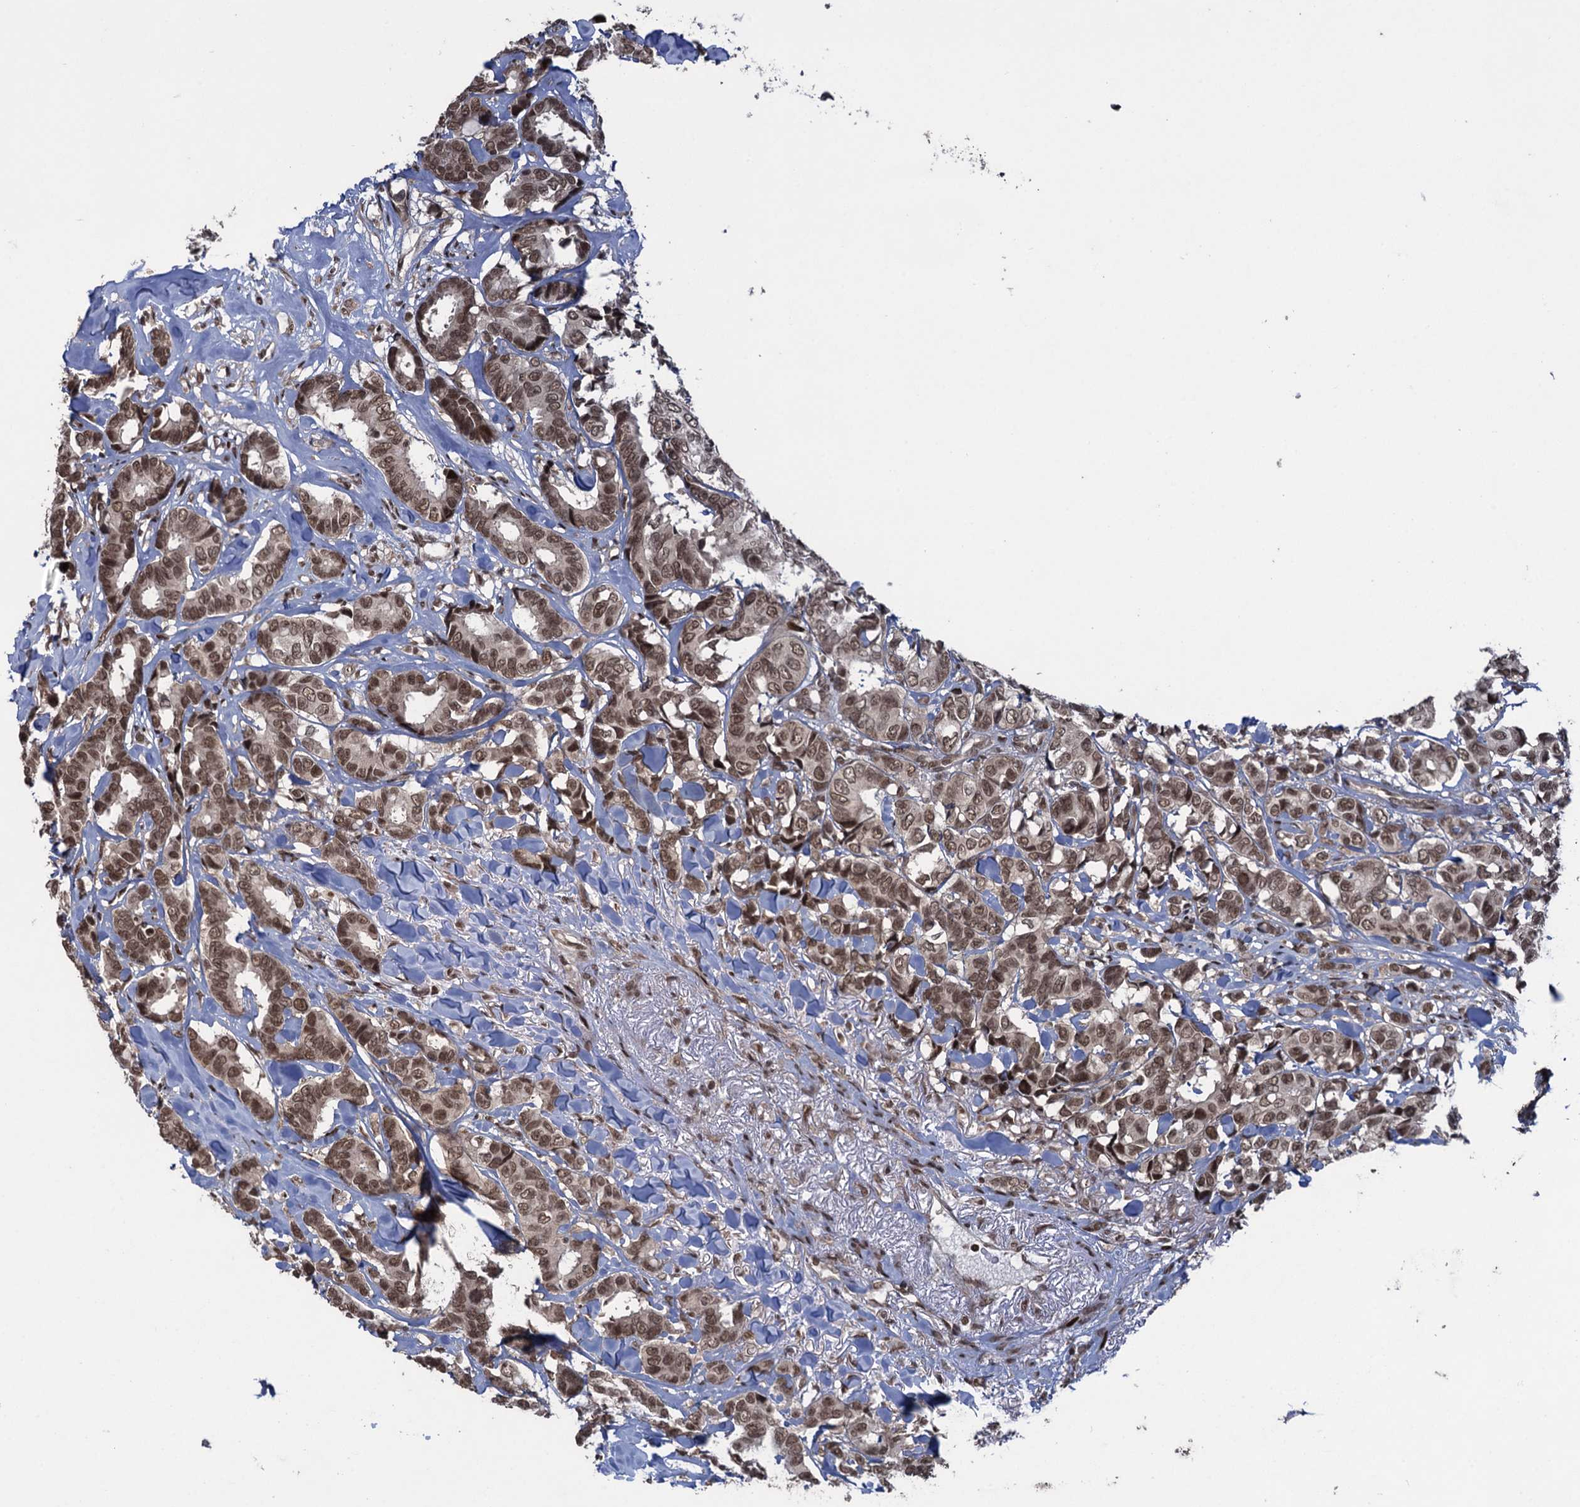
{"staining": {"intensity": "moderate", "quantity": ">75%", "location": "nuclear"}, "tissue": "breast cancer", "cell_type": "Tumor cells", "image_type": "cancer", "snomed": [{"axis": "morphology", "description": "Duct carcinoma"}, {"axis": "topography", "description": "Breast"}], "caption": "Human breast cancer stained for a protein (brown) exhibits moderate nuclear positive staining in about >75% of tumor cells.", "gene": "ZNF169", "patient": {"sex": "female", "age": 87}}